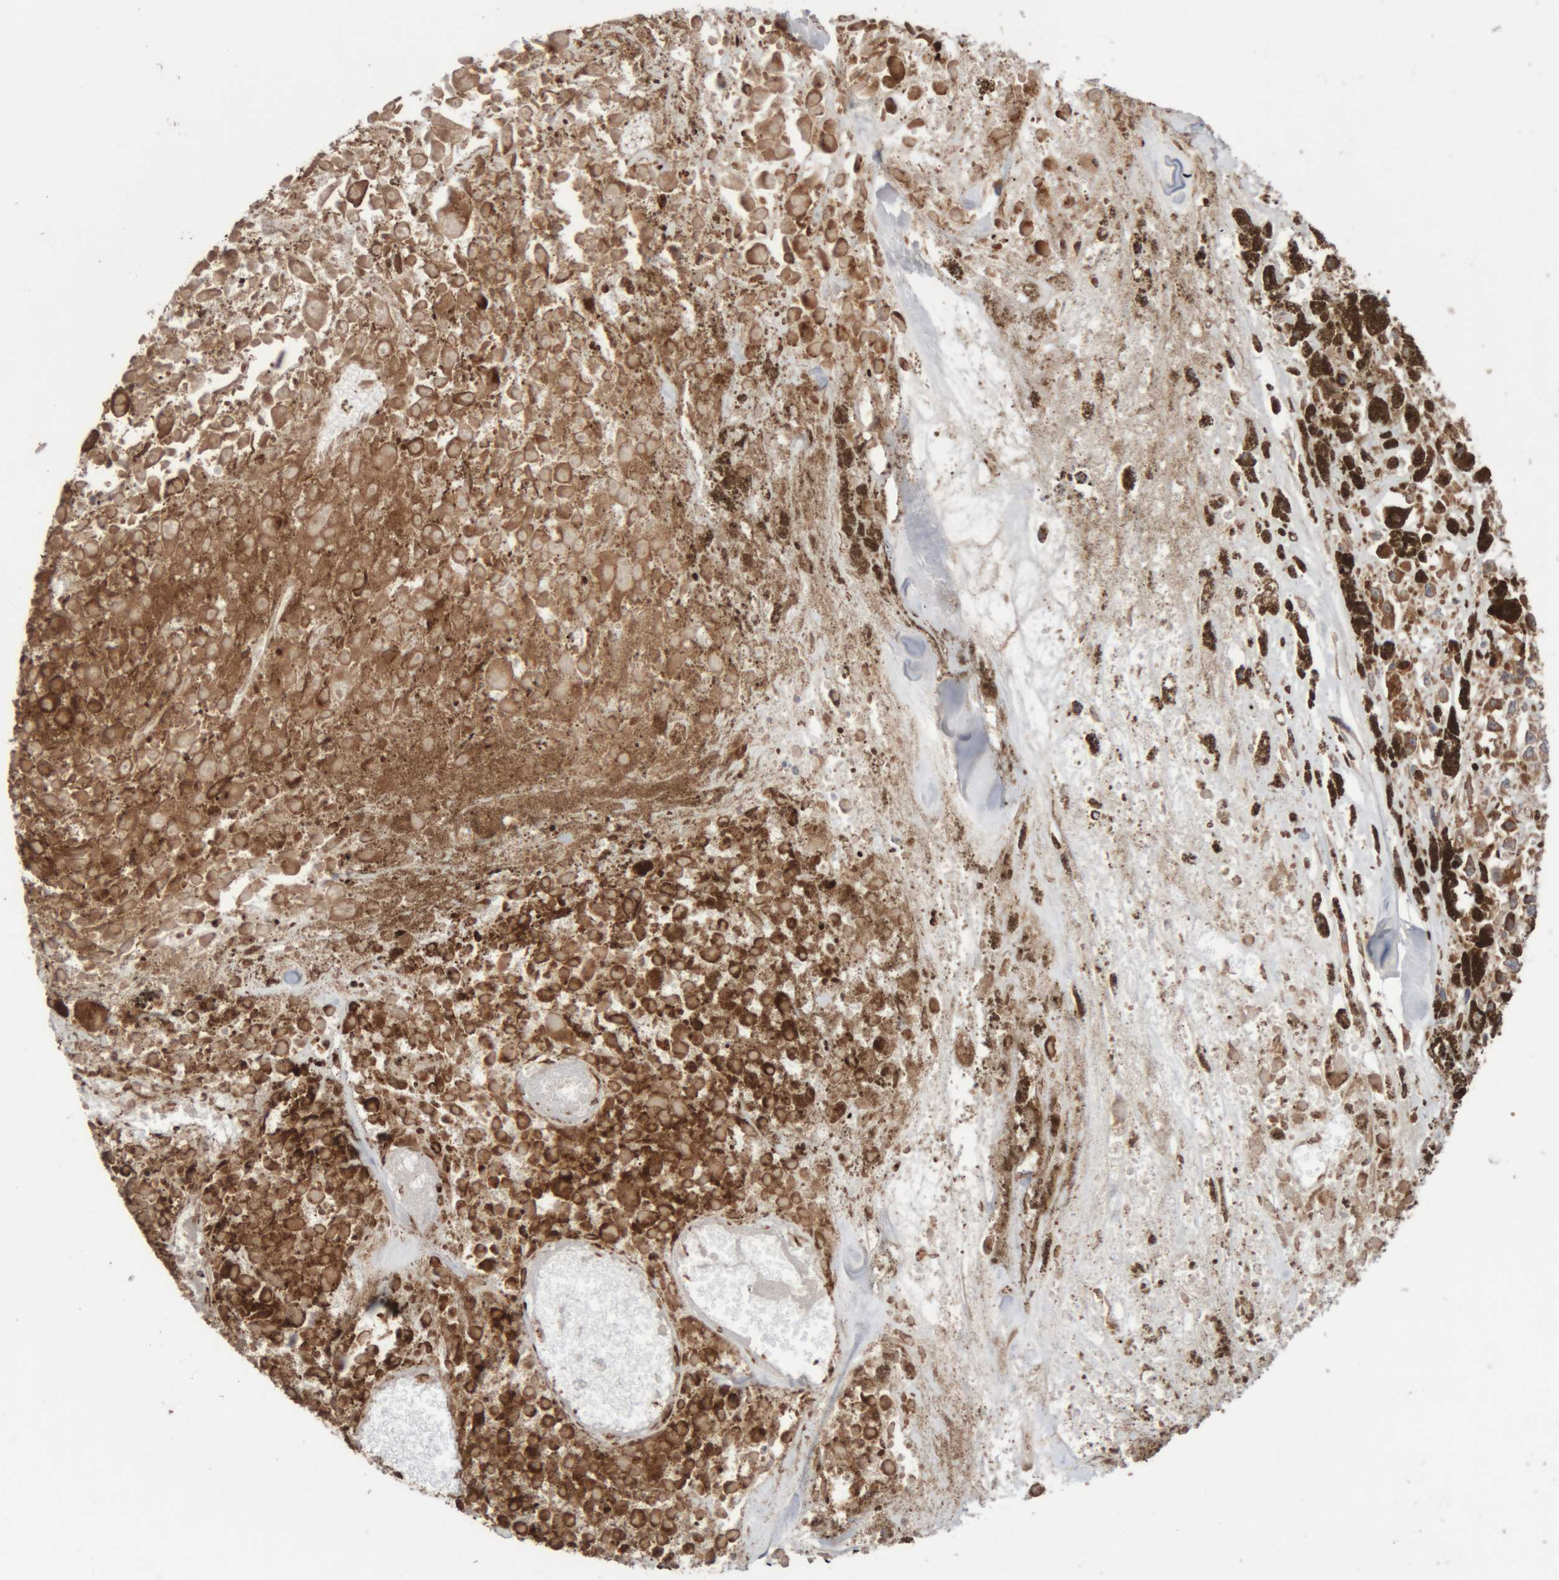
{"staining": {"intensity": "moderate", "quantity": ">75%", "location": "cytoplasmic/membranous"}, "tissue": "melanoma", "cell_type": "Tumor cells", "image_type": "cancer", "snomed": [{"axis": "morphology", "description": "Malignant melanoma, Metastatic site"}, {"axis": "topography", "description": "Lymph node"}], "caption": "A brown stain highlights moderate cytoplasmic/membranous staining of a protein in human melanoma tumor cells.", "gene": "RAB32", "patient": {"sex": "male", "age": 59}}